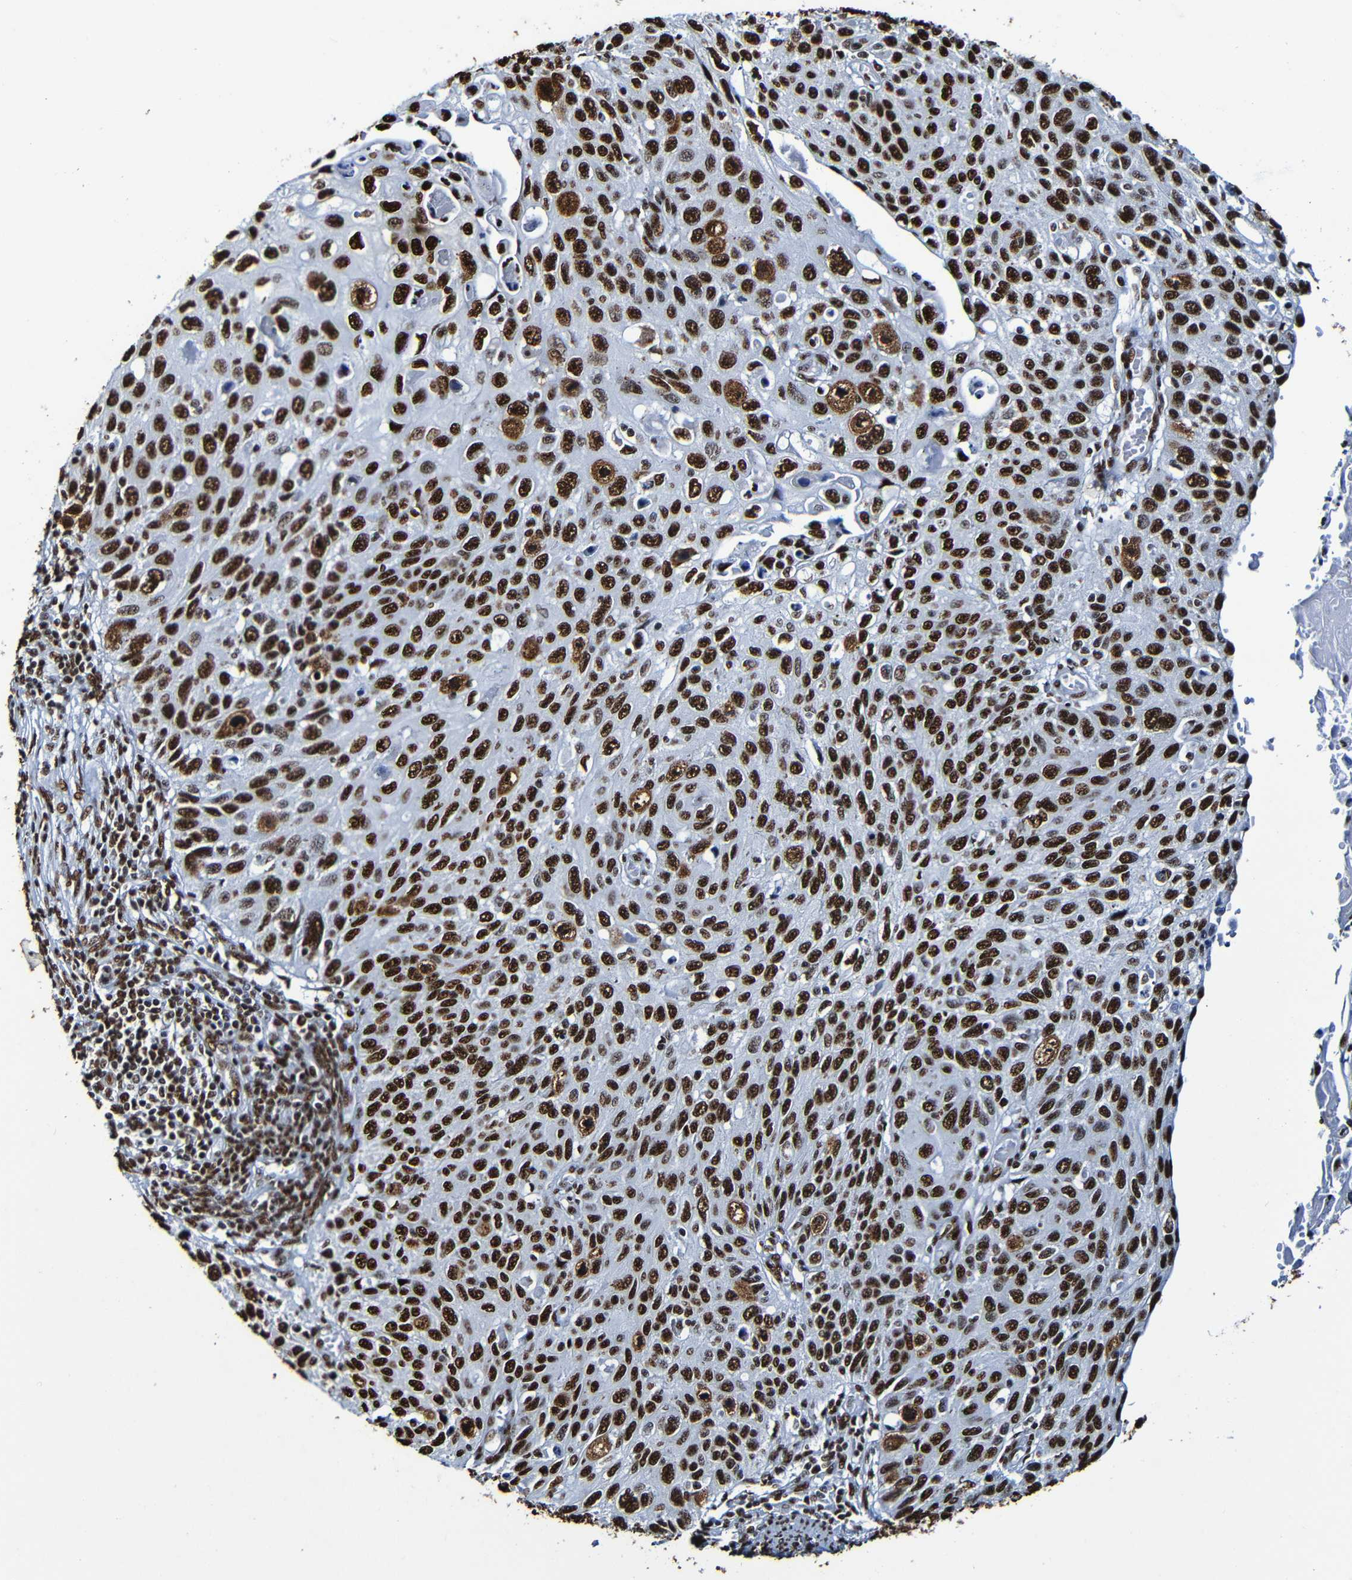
{"staining": {"intensity": "strong", "quantity": ">75%", "location": "nuclear"}, "tissue": "cervical cancer", "cell_type": "Tumor cells", "image_type": "cancer", "snomed": [{"axis": "morphology", "description": "Squamous cell carcinoma, NOS"}, {"axis": "topography", "description": "Cervix"}], "caption": "A micrograph of human cervical cancer stained for a protein reveals strong nuclear brown staining in tumor cells. The staining is performed using DAB brown chromogen to label protein expression. The nuclei are counter-stained blue using hematoxylin.", "gene": "SRSF3", "patient": {"sex": "female", "age": 70}}